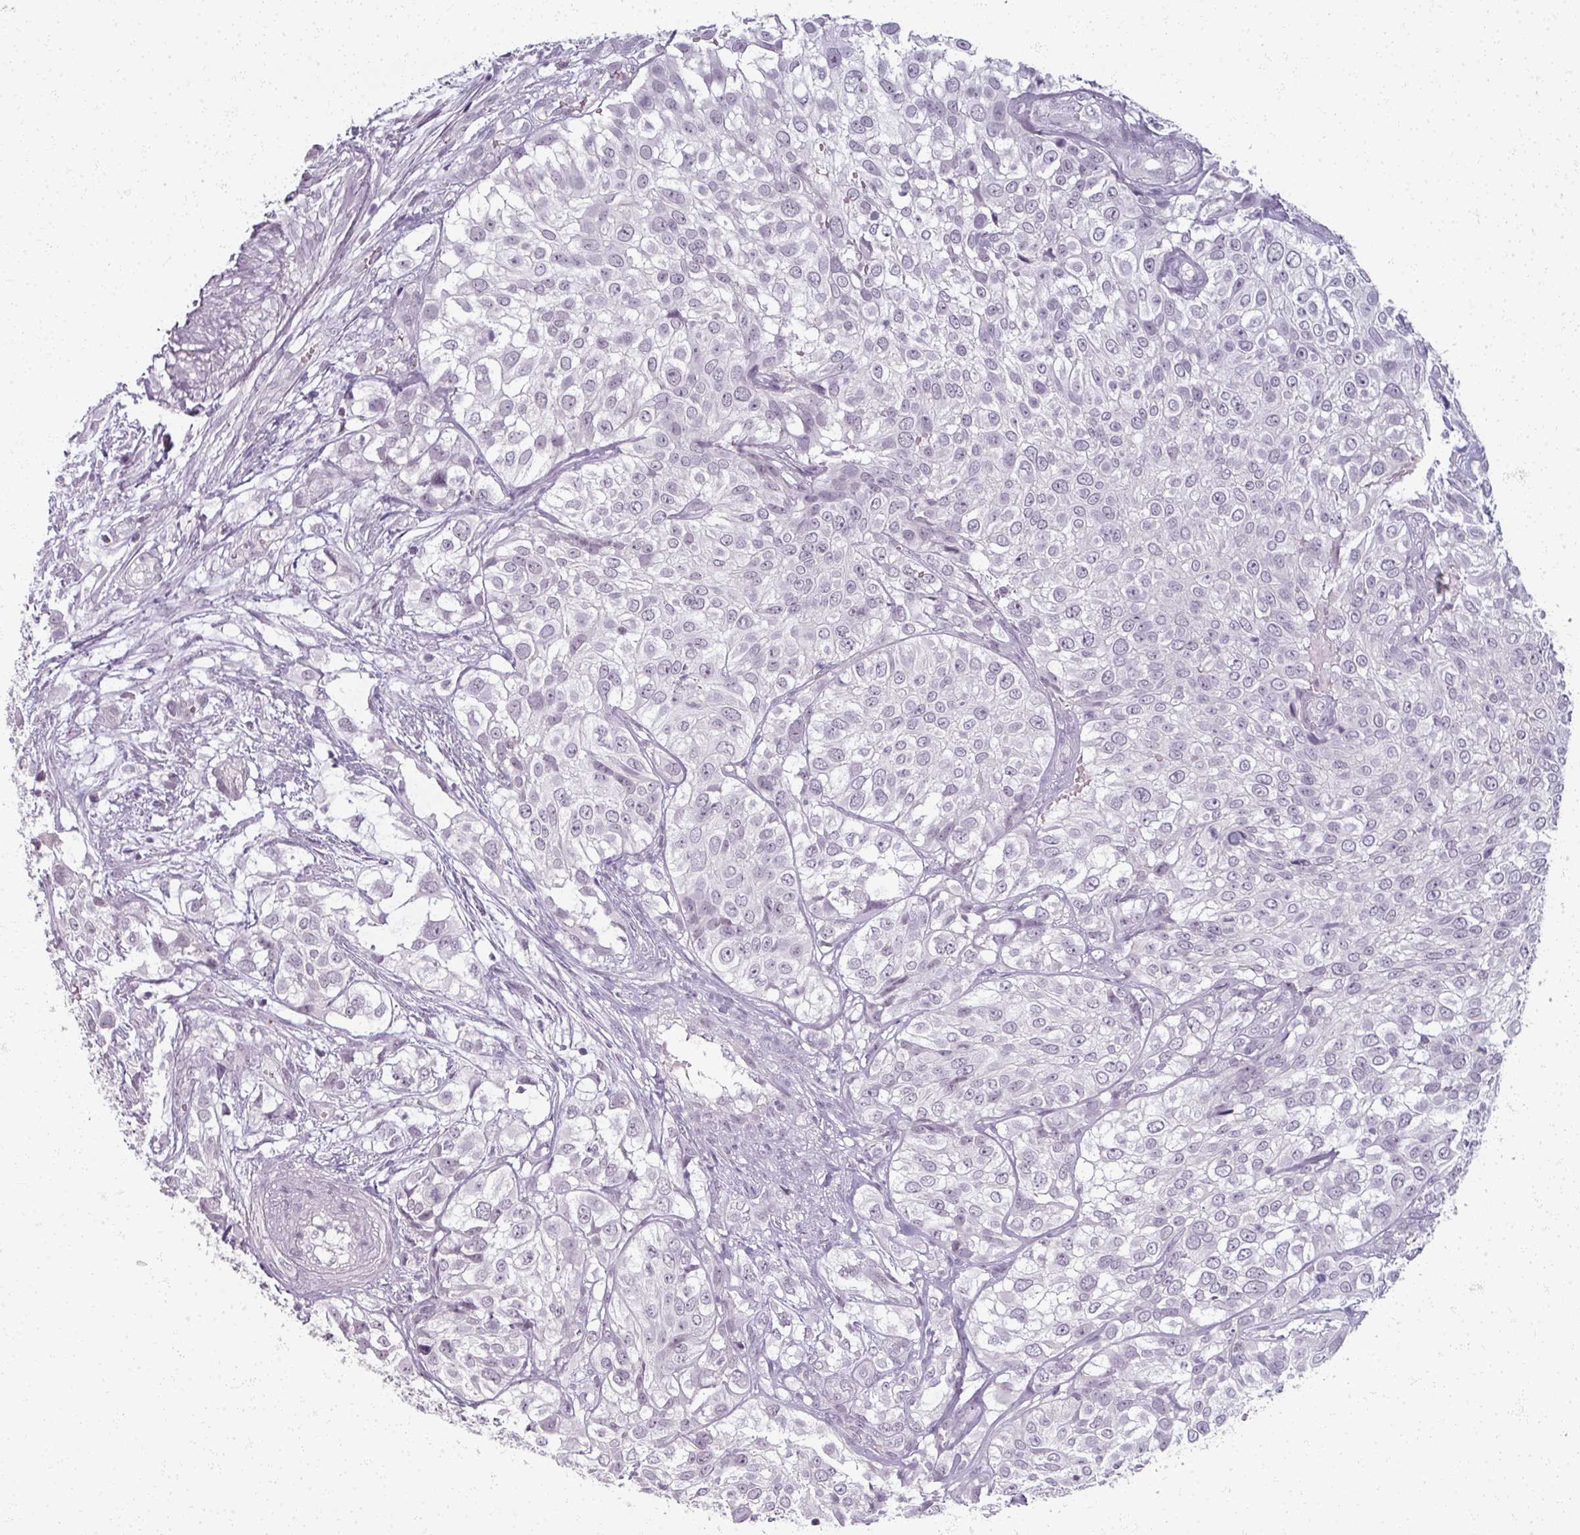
{"staining": {"intensity": "negative", "quantity": "none", "location": "none"}, "tissue": "urothelial cancer", "cell_type": "Tumor cells", "image_type": "cancer", "snomed": [{"axis": "morphology", "description": "Urothelial carcinoma, High grade"}, {"axis": "topography", "description": "Urinary bladder"}], "caption": "Protein analysis of high-grade urothelial carcinoma exhibits no significant staining in tumor cells.", "gene": "RFPL2", "patient": {"sex": "male", "age": 56}}